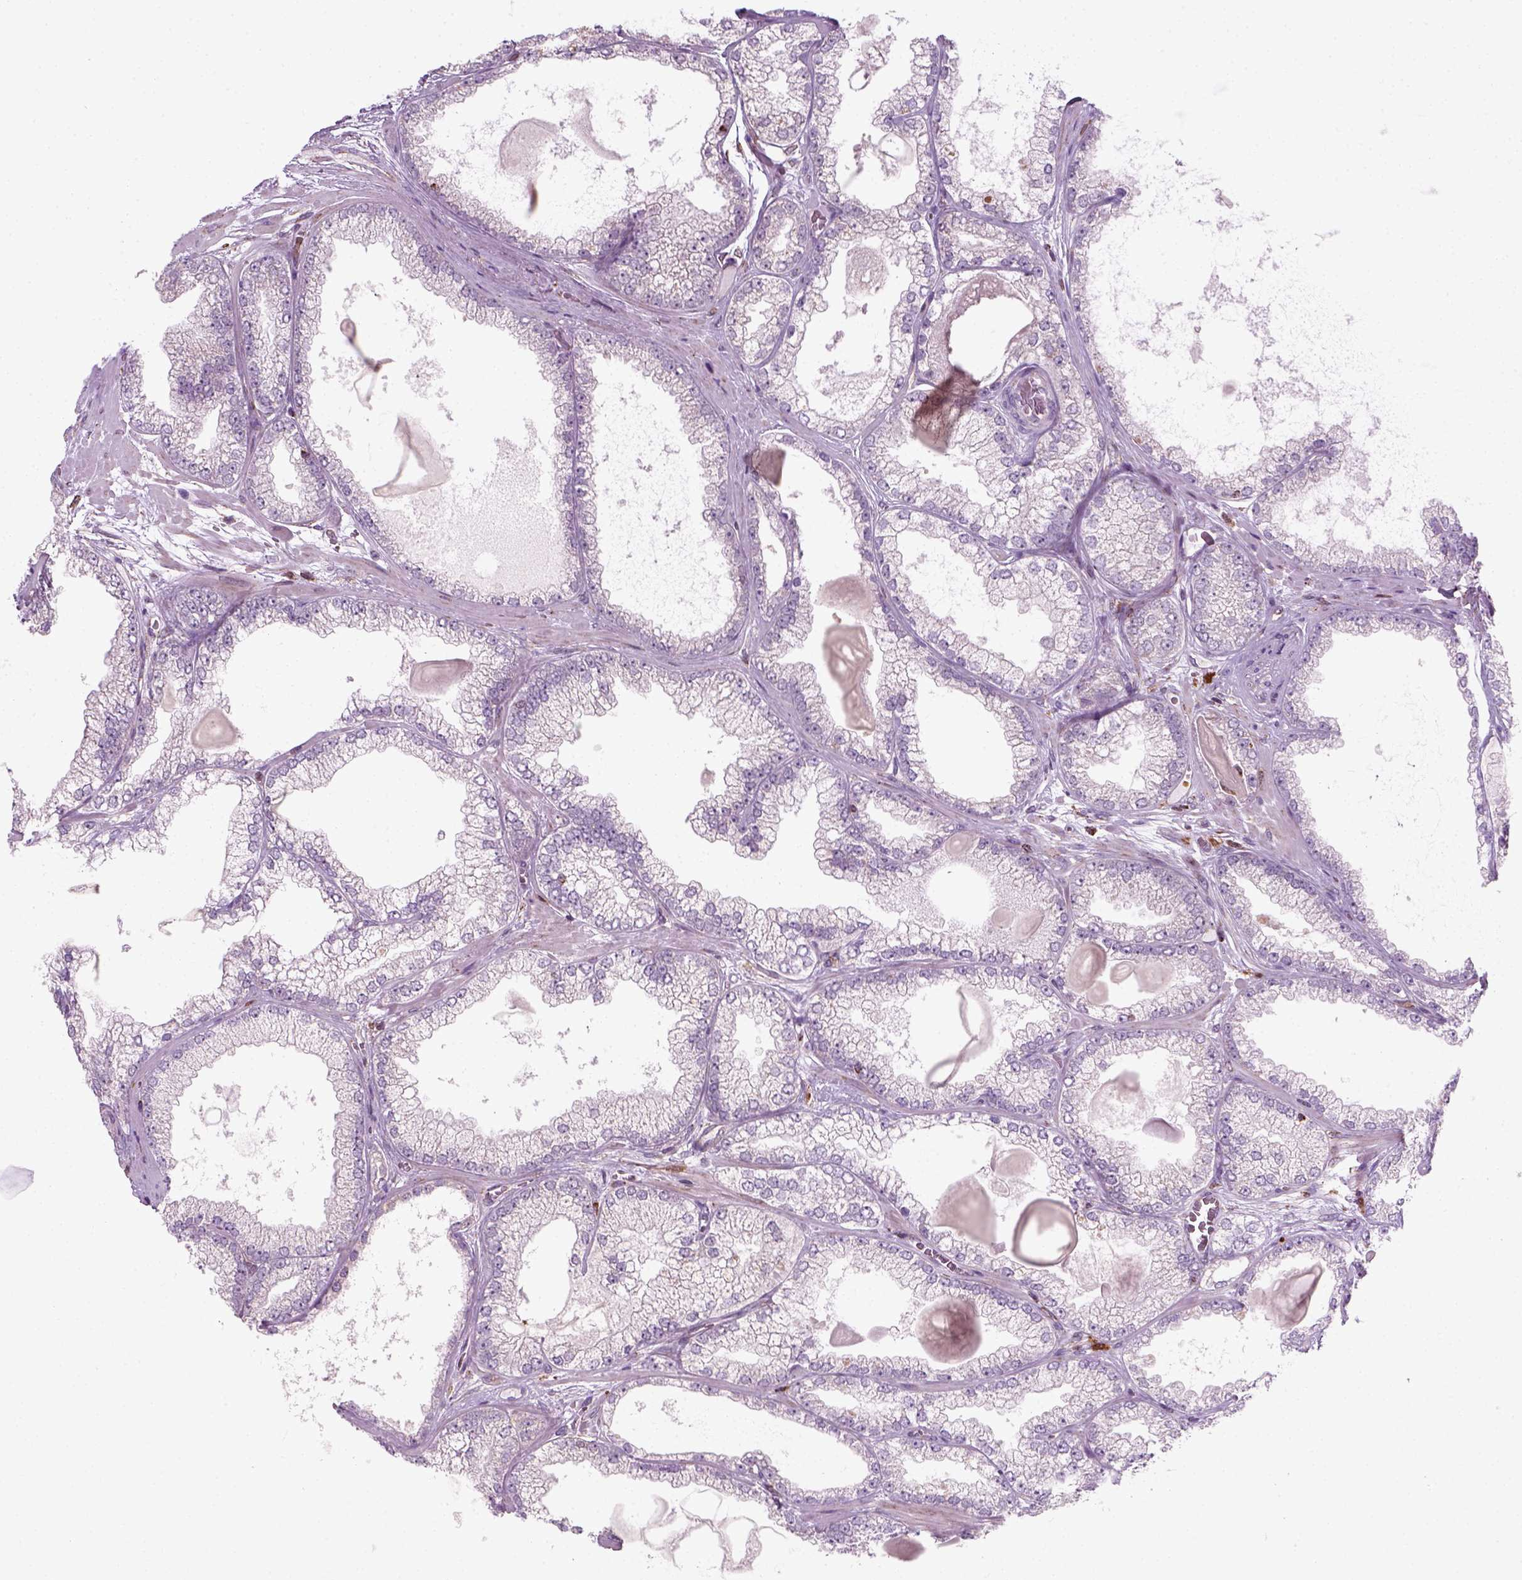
{"staining": {"intensity": "negative", "quantity": "none", "location": "none"}, "tissue": "prostate cancer", "cell_type": "Tumor cells", "image_type": "cancer", "snomed": [{"axis": "morphology", "description": "Adenocarcinoma, Low grade"}, {"axis": "topography", "description": "Prostate"}], "caption": "Immunohistochemical staining of human low-grade adenocarcinoma (prostate) displays no significant positivity in tumor cells.", "gene": "NUDT16L1", "patient": {"sex": "male", "age": 57}}